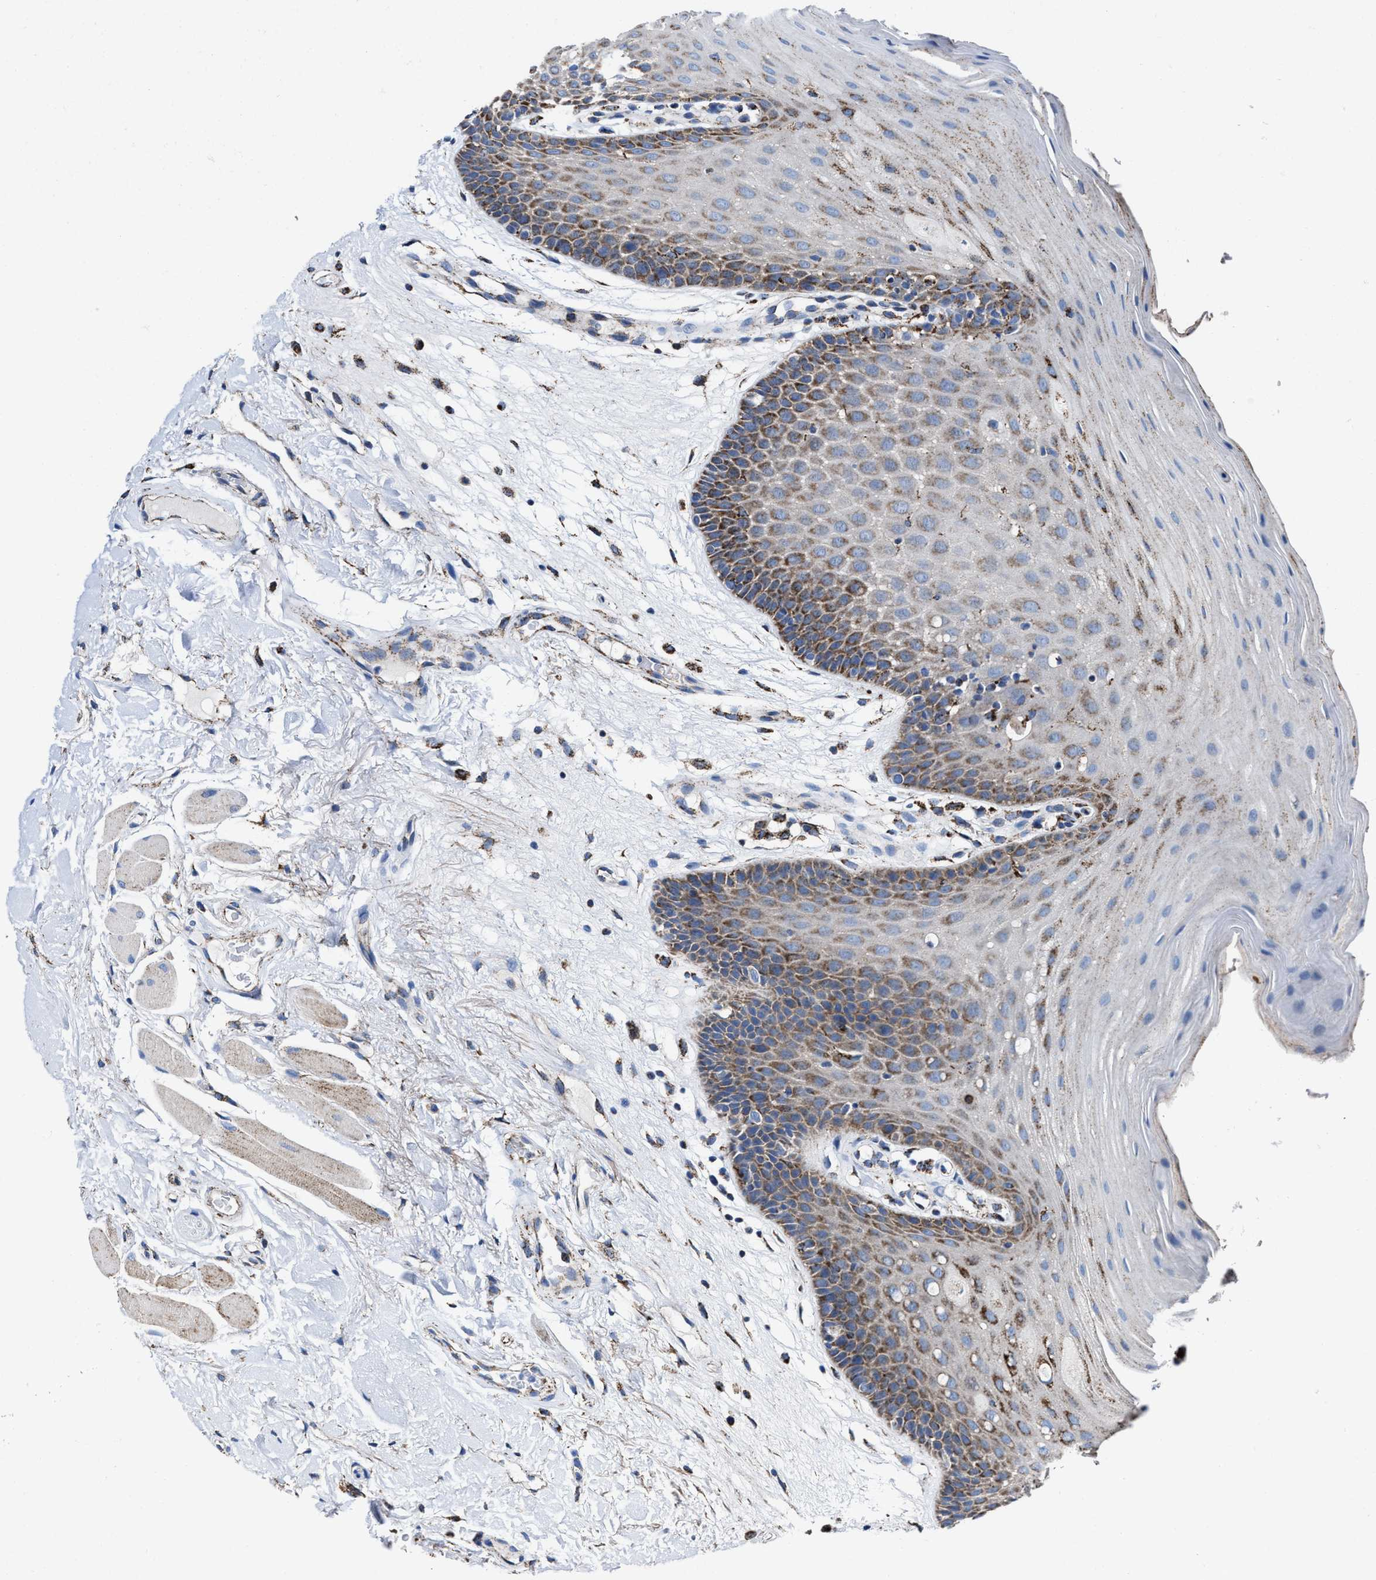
{"staining": {"intensity": "moderate", "quantity": "25%-75%", "location": "cytoplasmic/membranous"}, "tissue": "oral mucosa", "cell_type": "Squamous epithelial cells", "image_type": "normal", "snomed": [{"axis": "morphology", "description": "Normal tissue, NOS"}, {"axis": "morphology", "description": "Squamous cell carcinoma, NOS"}, {"axis": "topography", "description": "Oral tissue"}, {"axis": "topography", "description": "Head-Neck"}], "caption": "Immunohistochemical staining of normal human oral mucosa displays moderate cytoplasmic/membranous protein positivity in about 25%-75% of squamous epithelial cells. (DAB = brown stain, brightfield microscopy at high magnification).", "gene": "ALDH1B1", "patient": {"sex": "male", "age": 71}}